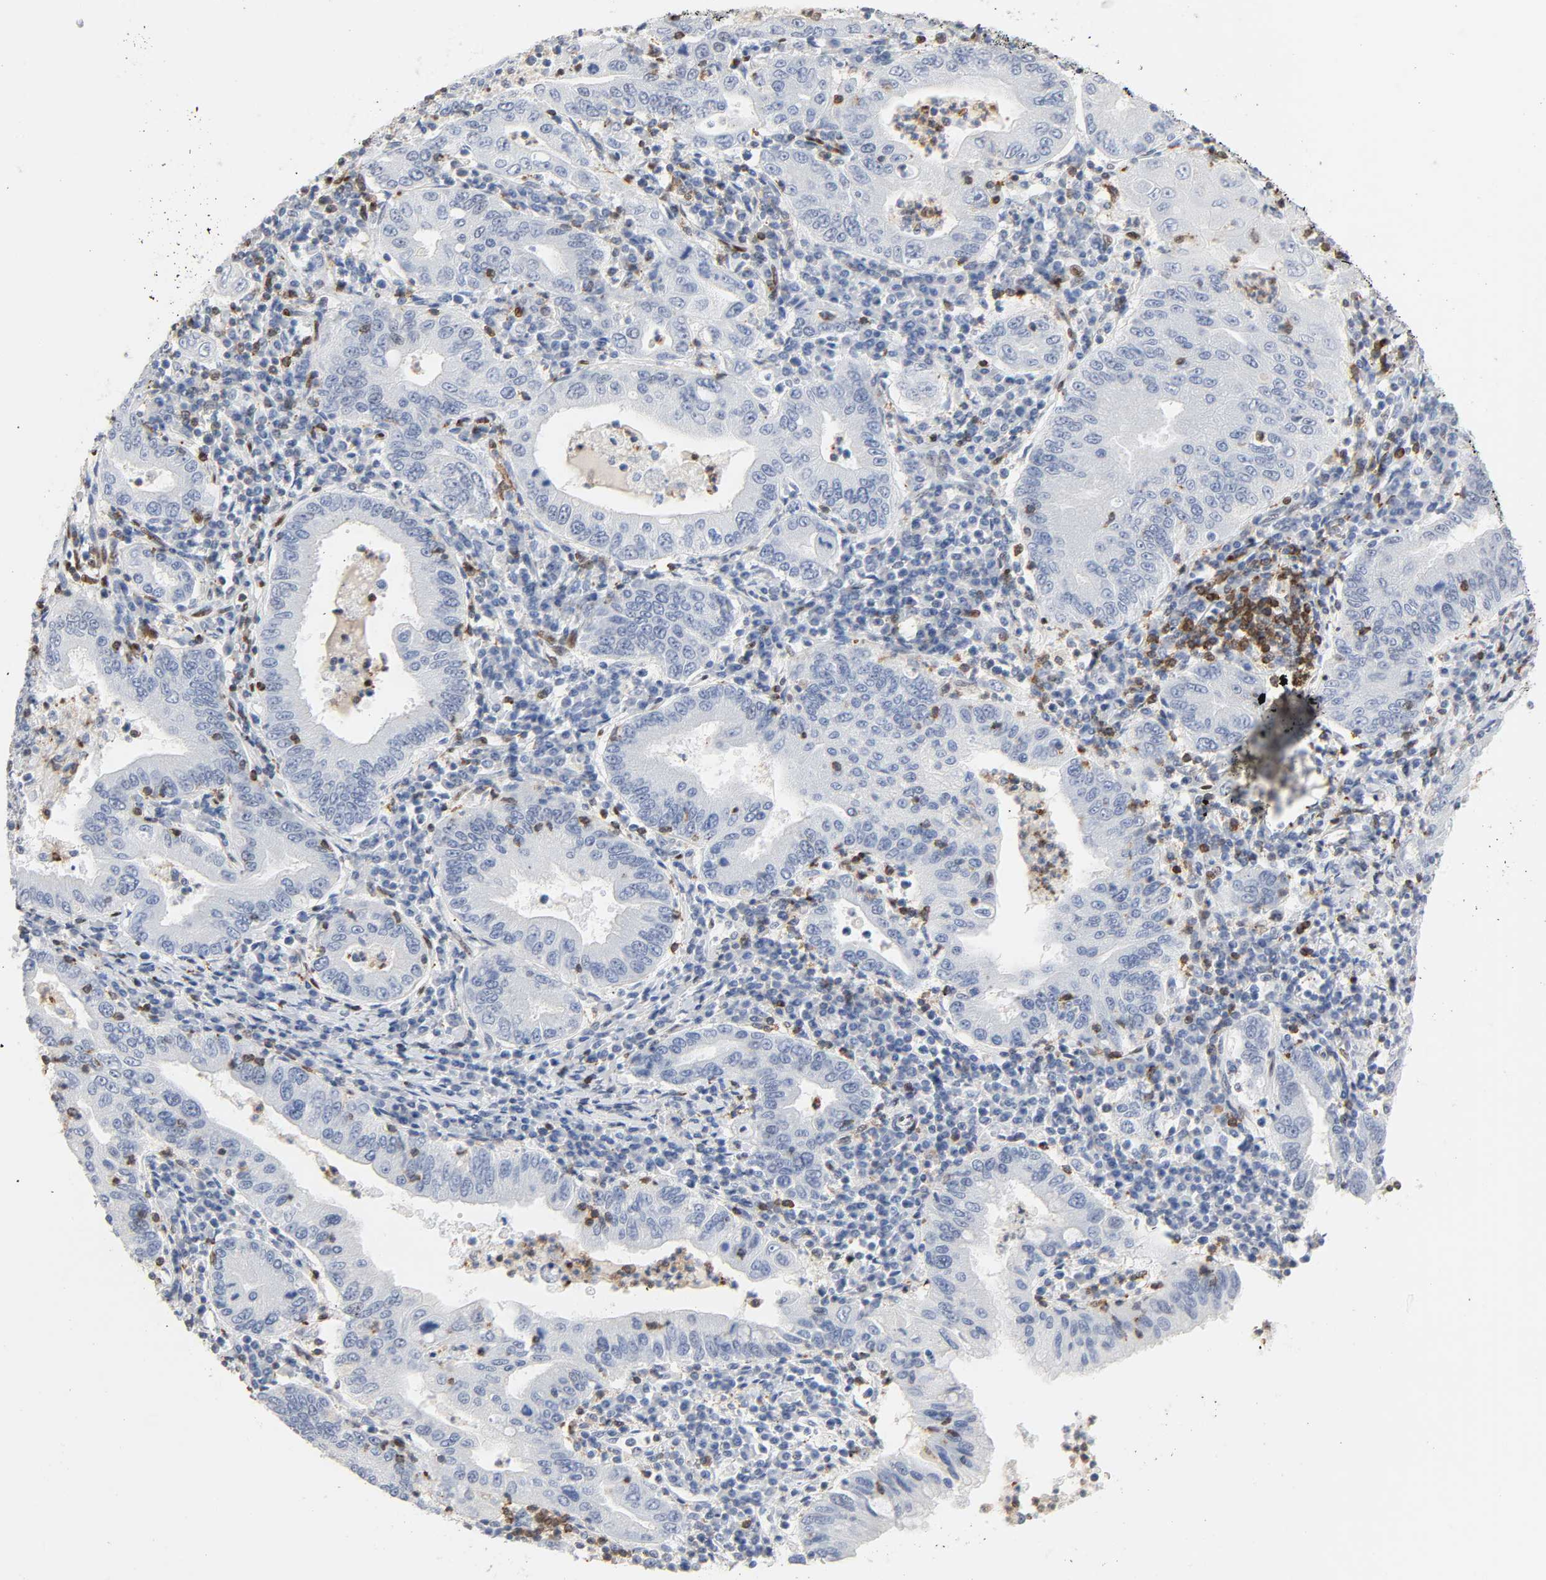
{"staining": {"intensity": "weak", "quantity": "<25%", "location": "nuclear"}, "tissue": "stomach cancer", "cell_type": "Tumor cells", "image_type": "cancer", "snomed": [{"axis": "morphology", "description": "Normal tissue, NOS"}, {"axis": "morphology", "description": "Adenocarcinoma, NOS"}, {"axis": "topography", "description": "Esophagus"}, {"axis": "topography", "description": "Stomach, upper"}, {"axis": "topography", "description": "Peripheral nerve tissue"}], "caption": "Immunohistochemical staining of stomach adenocarcinoma exhibits no significant expression in tumor cells.", "gene": "WAS", "patient": {"sex": "male", "age": 62}}